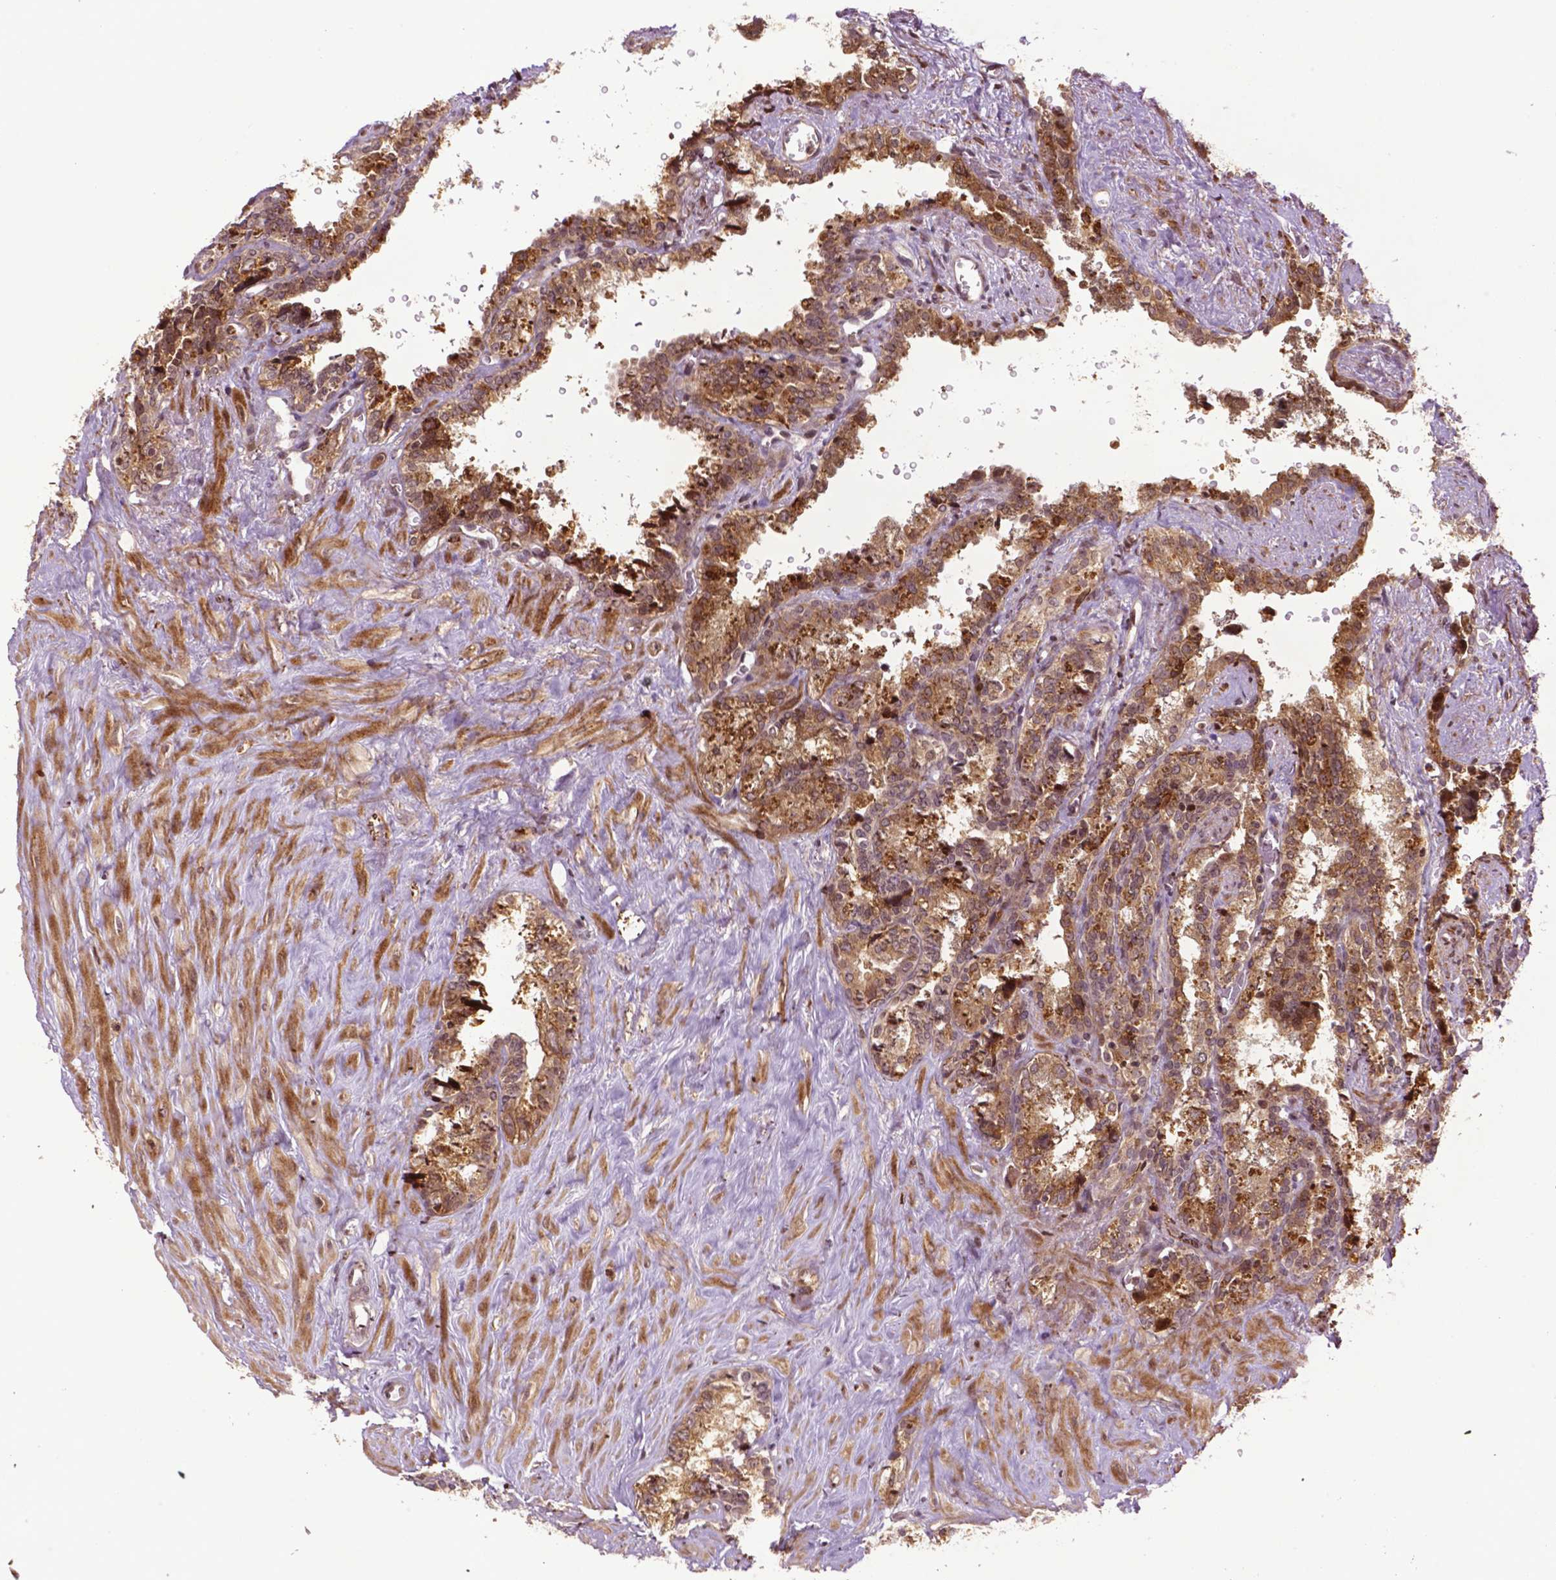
{"staining": {"intensity": "moderate", "quantity": ">75%", "location": "cytoplasmic/membranous,nuclear"}, "tissue": "seminal vesicle", "cell_type": "Glandular cells", "image_type": "normal", "snomed": [{"axis": "morphology", "description": "Normal tissue, NOS"}, {"axis": "topography", "description": "Prostate"}, {"axis": "topography", "description": "Seminal veicle"}], "caption": "Glandular cells display medium levels of moderate cytoplasmic/membranous,nuclear expression in about >75% of cells in normal seminal vesicle.", "gene": "TMX2", "patient": {"sex": "male", "age": 71}}